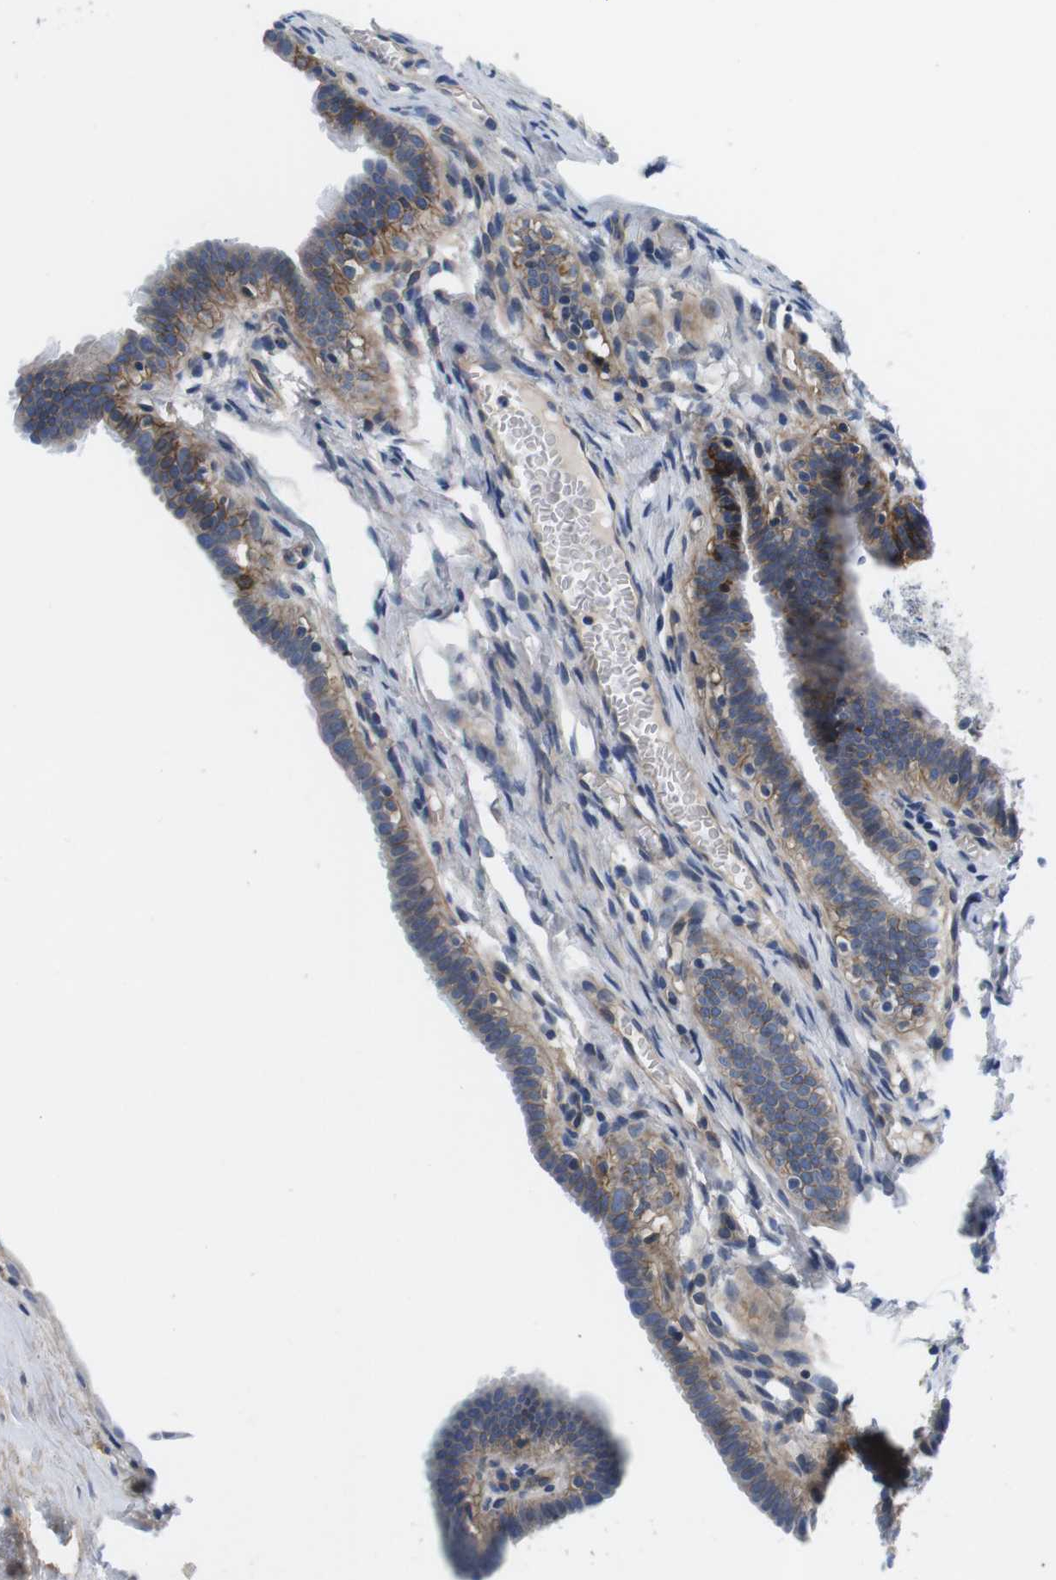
{"staining": {"intensity": "moderate", "quantity": "<25%", "location": "cytoplasmic/membranous"}, "tissue": "fallopian tube", "cell_type": "Glandular cells", "image_type": "normal", "snomed": [{"axis": "morphology", "description": "Normal tissue, NOS"}, {"axis": "topography", "description": "Fallopian tube"}, {"axis": "topography", "description": "Placenta"}], "caption": "DAB immunohistochemical staining of unremarkable human fallopian tube displays moderate cytoplasmic/membranous protein staining in about <25% of glandular cells. (IHC, brightfield microscopy, high magnification).", "gene": "SLC30A1", "patient": {"sex": "female", "age": 34}}